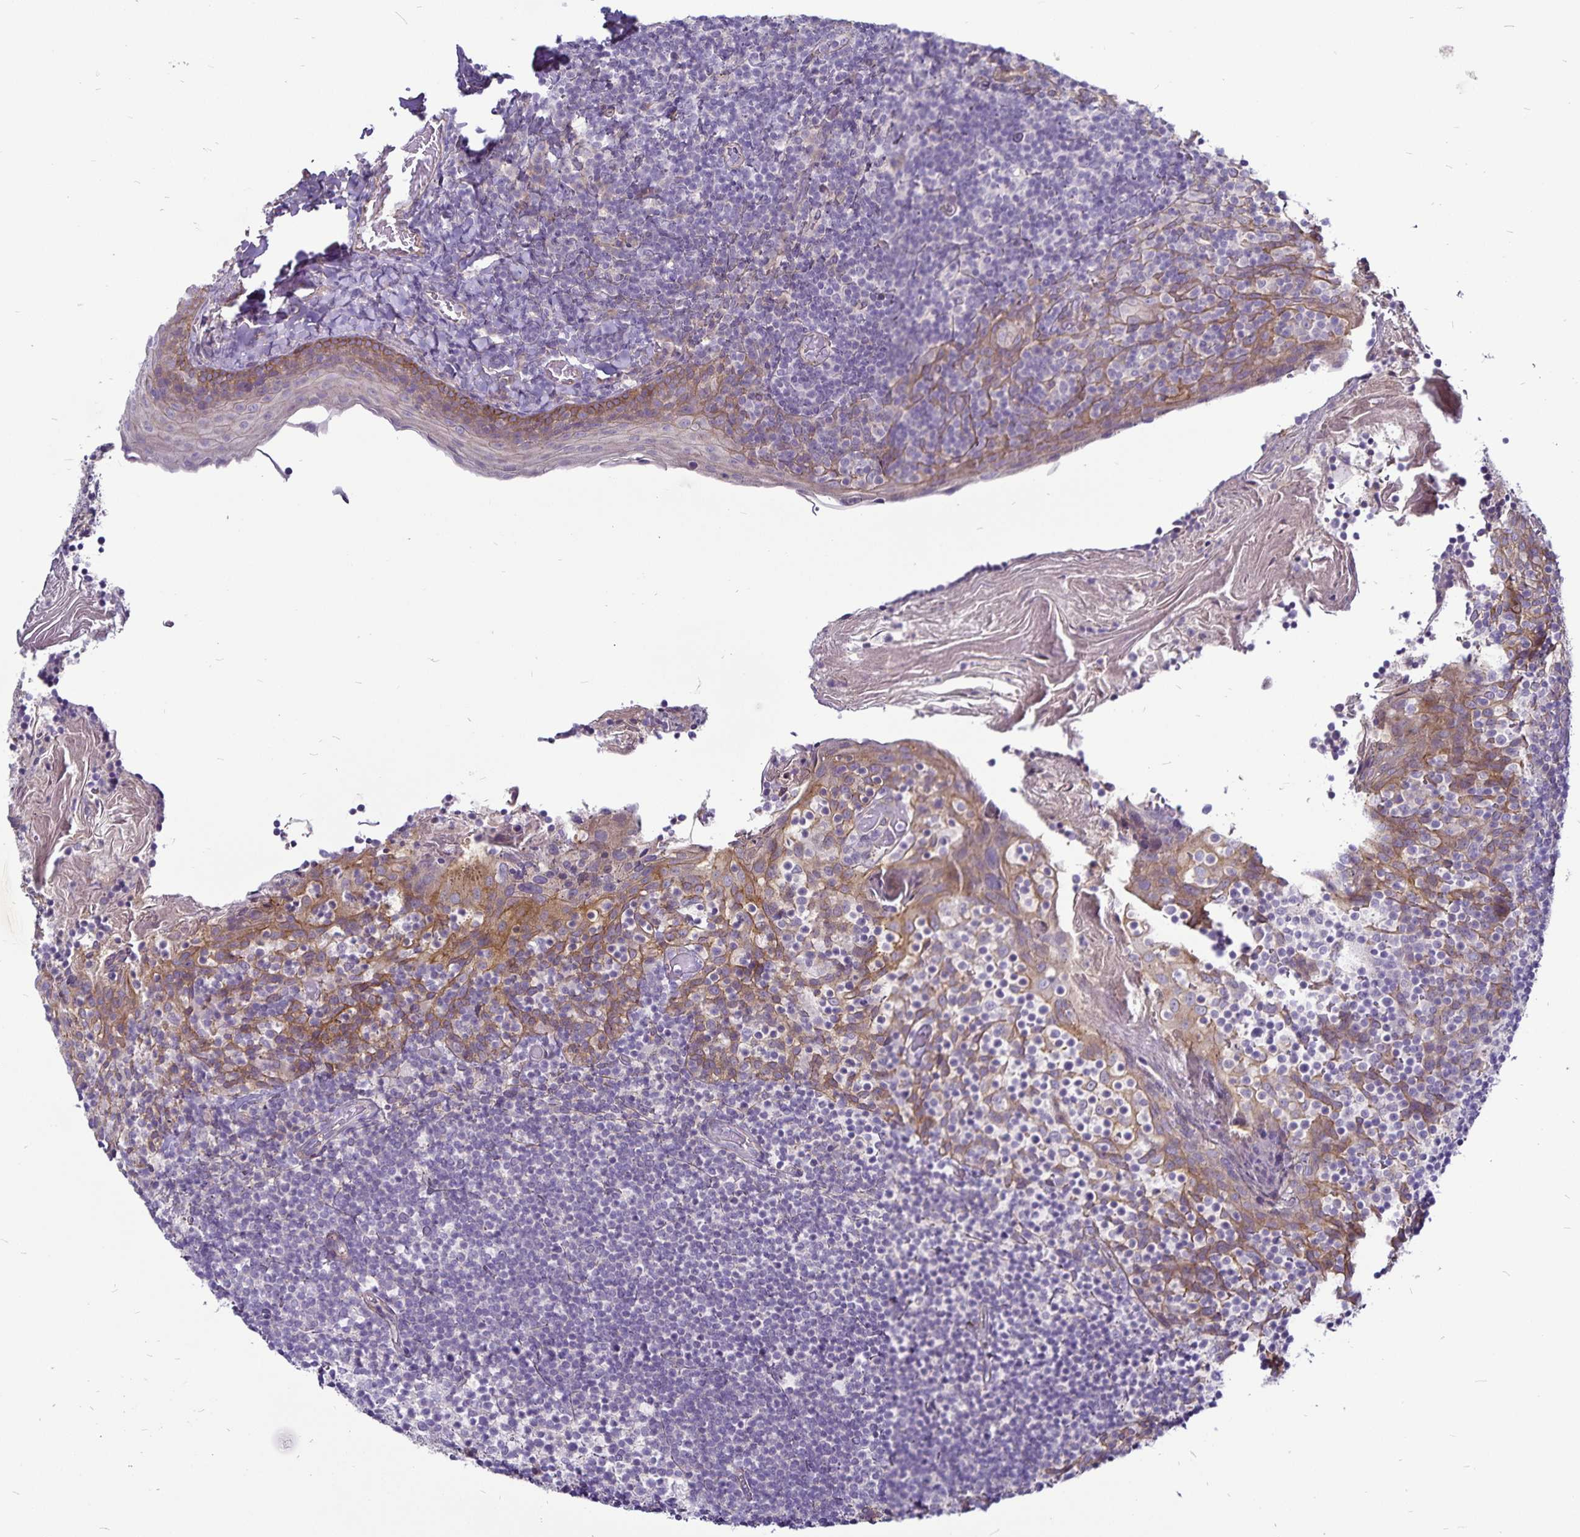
{"staining": {"intensity": "negative", "quantity": "none", "location": "none"}, "tissue": "tonsil", "cell_type": "Germinal center cells", "image_type": "normal", "snomed": [{"axis": "morphology", "description": "Normal tissue, NOS"}, {"axis": "topography", "description": "Tonsil"}], "caption": "Immunohistochemistry (IHC) micrograph of unremarkable tonsil: human tonsil stained with DAB (3,3'-diaminobenzidine) demonstrates no significant protein staining in germinal center cells.", "gene": "GNG12", "patient": {"sex": "female", "age": 10}}